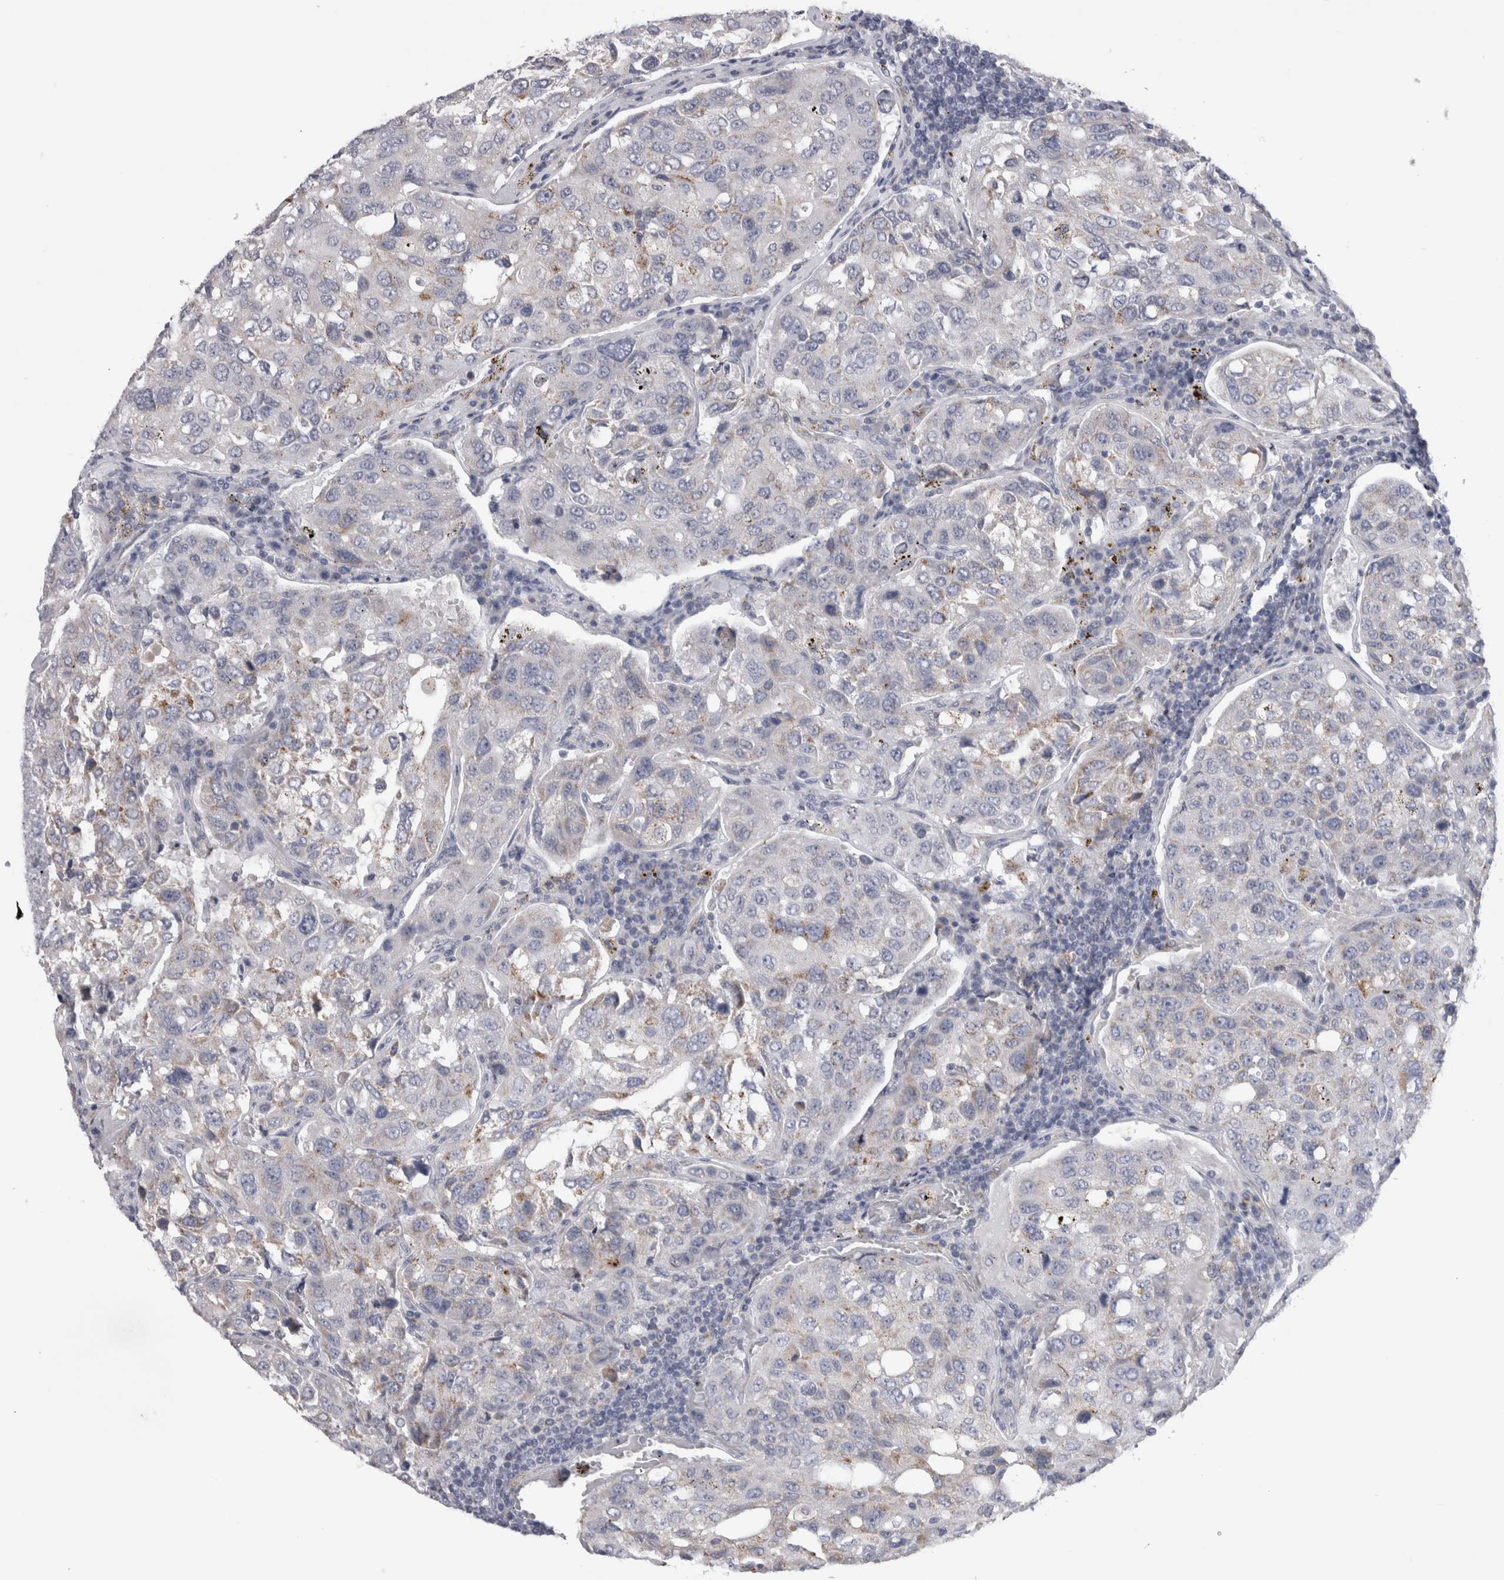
{"staining": {"intensity": "negative", "quantity": "none", "location": "none"}, "tissue": "urothelial cancer", "cell_type": "Tumor cells", "image_type": "cancer", "snomed": [{"axis": "morphology", "description": "Urothelial carcinoma, High grade"}, {"axis": "topography", "description": "Lymph node"}, {"axis": "topography", "description": "Urinary bladder"}], "caption": "The micrograph reveals no significant staining in tumor cells of urothelial cancer. (Brightfield microscopy of DAB IHC at high magnification).", "gene": "DHRS4", "patient": {"sex": "male", "age": 51}}